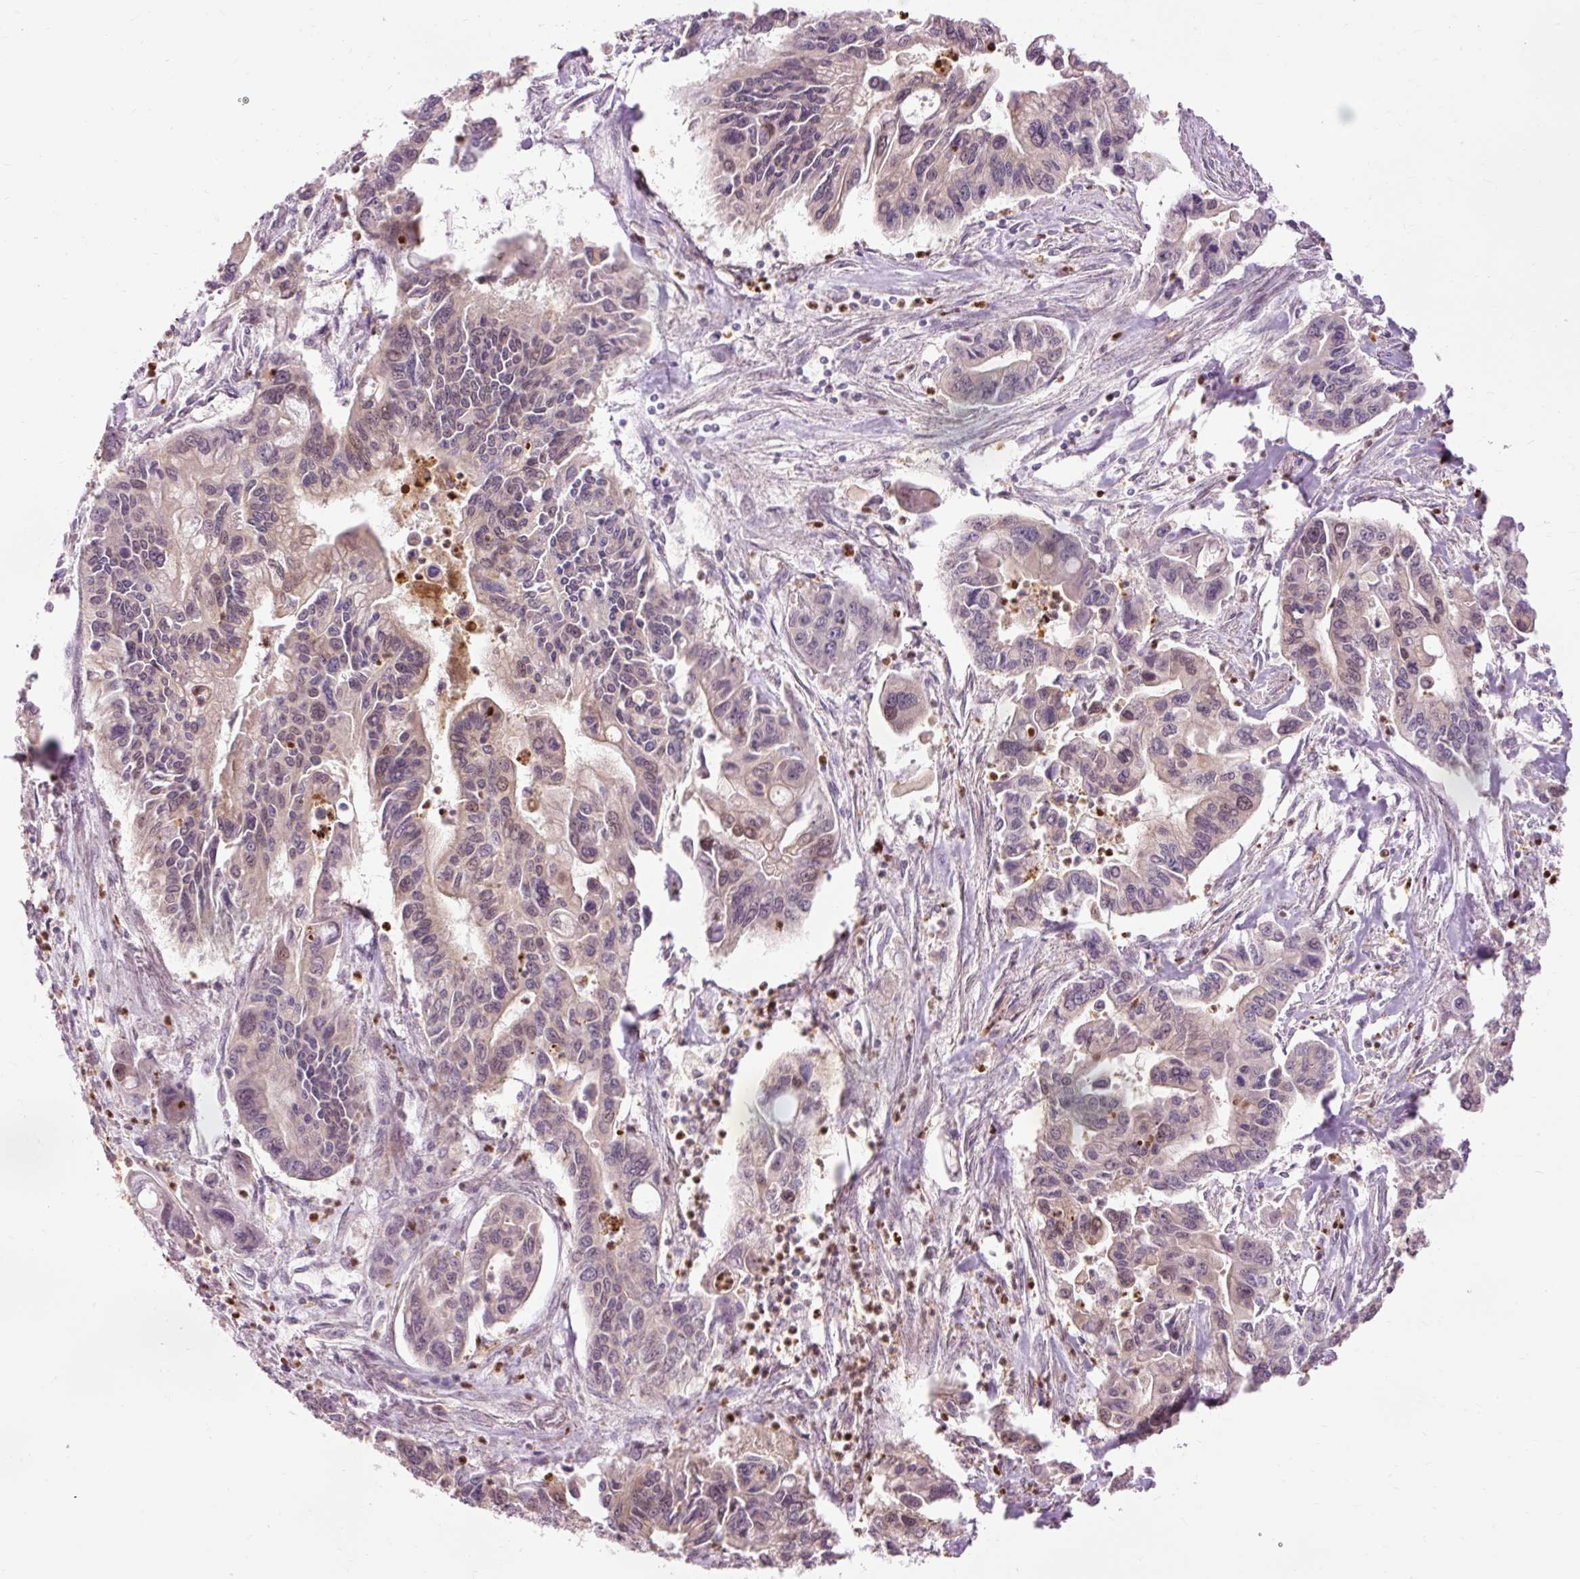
{"staining": {"intensity": "weak", "quantity": "25%-75%", "location": "cytoplasmic/membranous,nuclear"}, "tissue": "pancreatic cancer", "cell_type": "Tumor cells", "image_type": "cancer", "snomed": [{"axis": "morphology", "description": "Adenocarcinoma, NOS"}, {"axis": "topography", "description": "Pancreas"}], "caption": "Immunohistochemical staining of human pancreatic cancer (adenocarcinoma) demonstrates low levels of weak cytoplasmic/membranous and nuclear expression in approximately 25%-75% of tumor cells.", "gene": "PRDX5", "patient": {"sex": "male", "age": 62}}